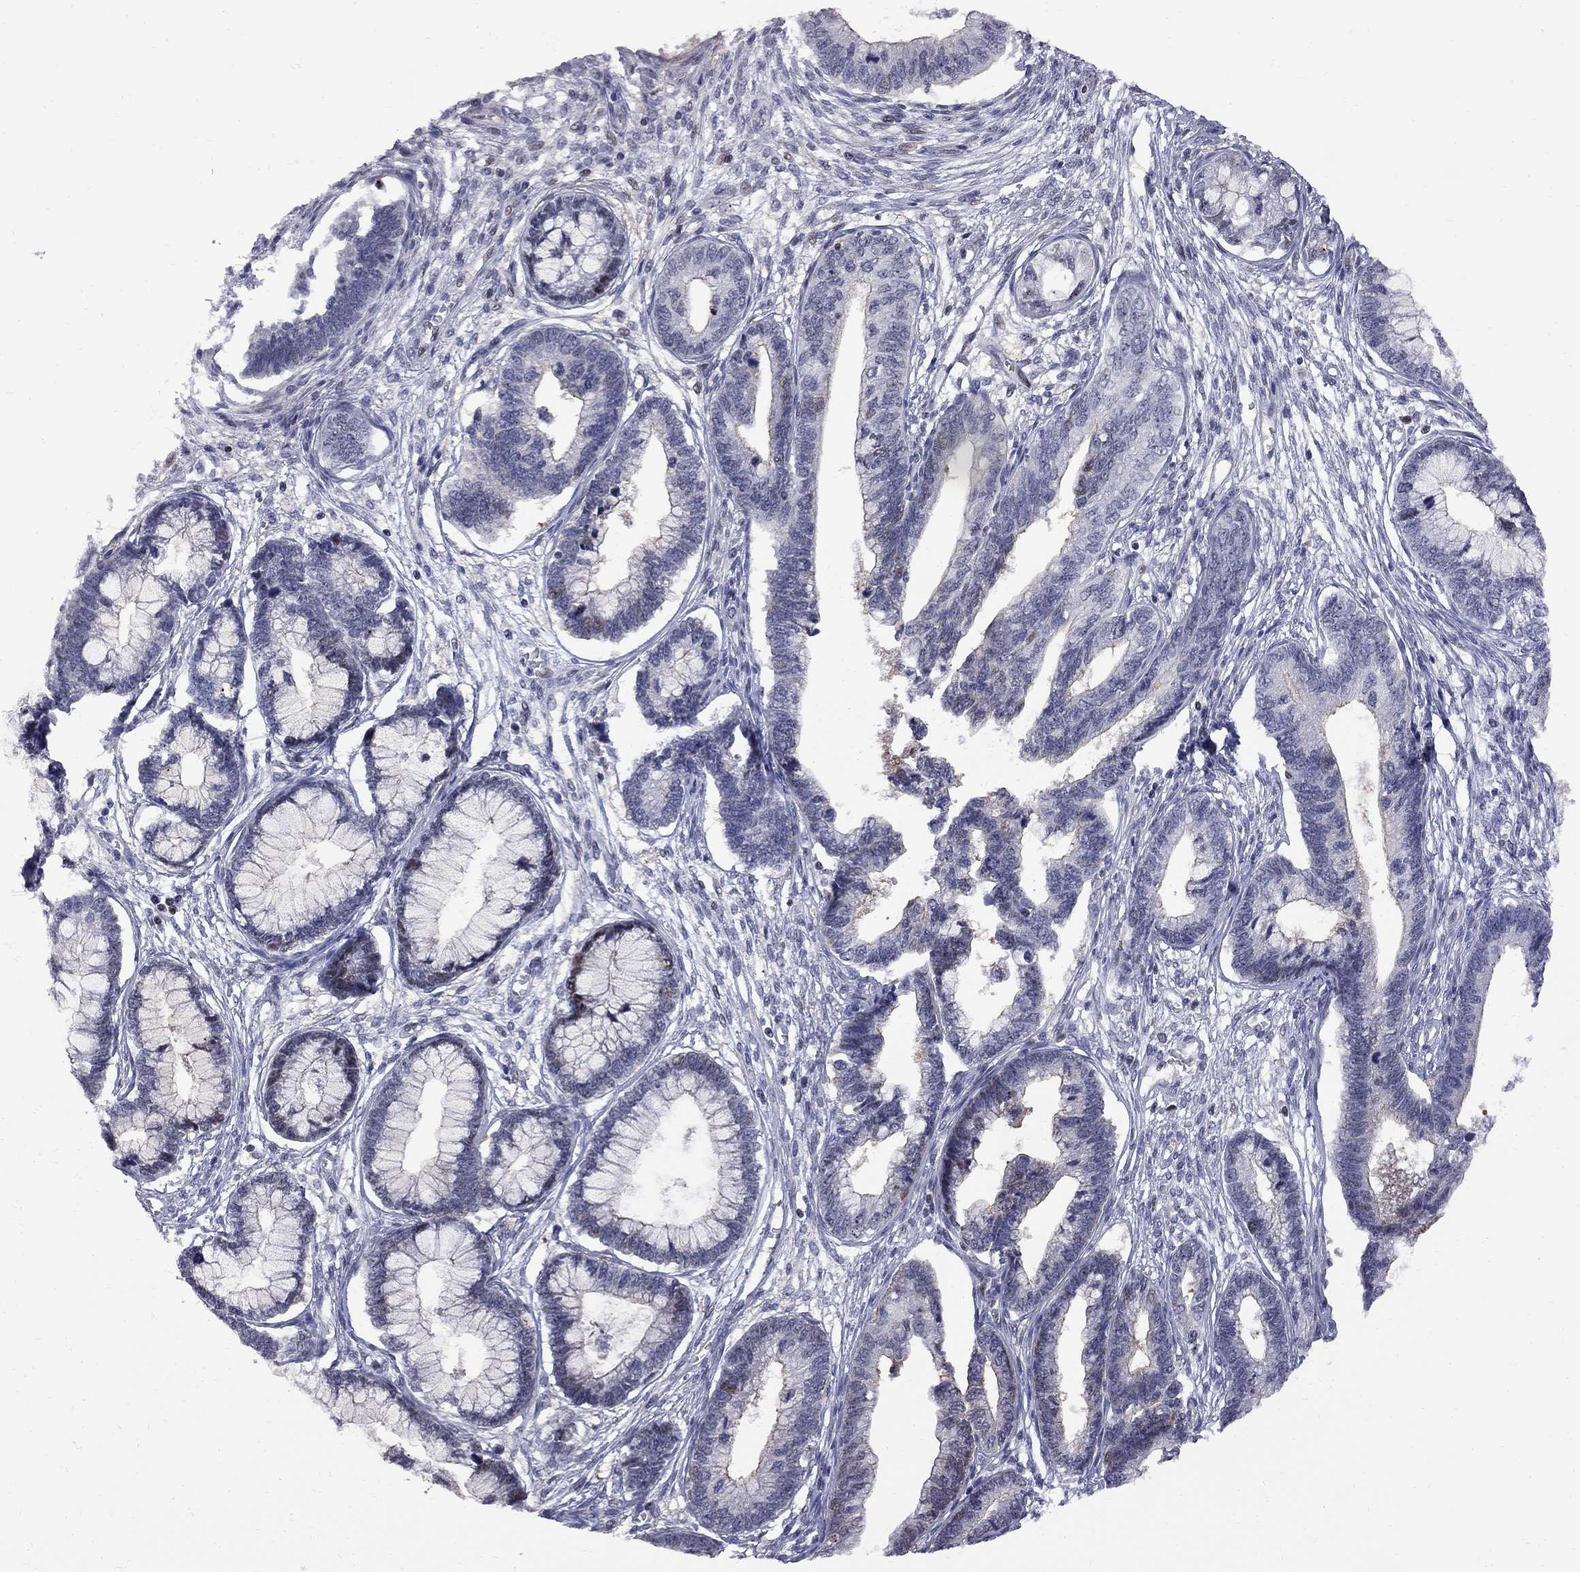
{"staining": {"intensity": "negative", "quantity": "none", "location": "none"}, "tissue": "cervical cancer", "cell_type": "Tumor cells", "image_type": "cancer", "snomed": [{"axis": "morphology", "description": "Adenocarcinoma, NOS"}, {"axis": "topography", "description": "Cervix"}], "caption": "High power microscopy image of an immunohistochemistry (IHC) micrograph of cervical cancer, revealing no significant staining in tumor cells. (Immunohistochemistry, brightfield microscopy, high magnification).", "gene": "DHX33", "patient": {"sex": "female", "age": 44}}